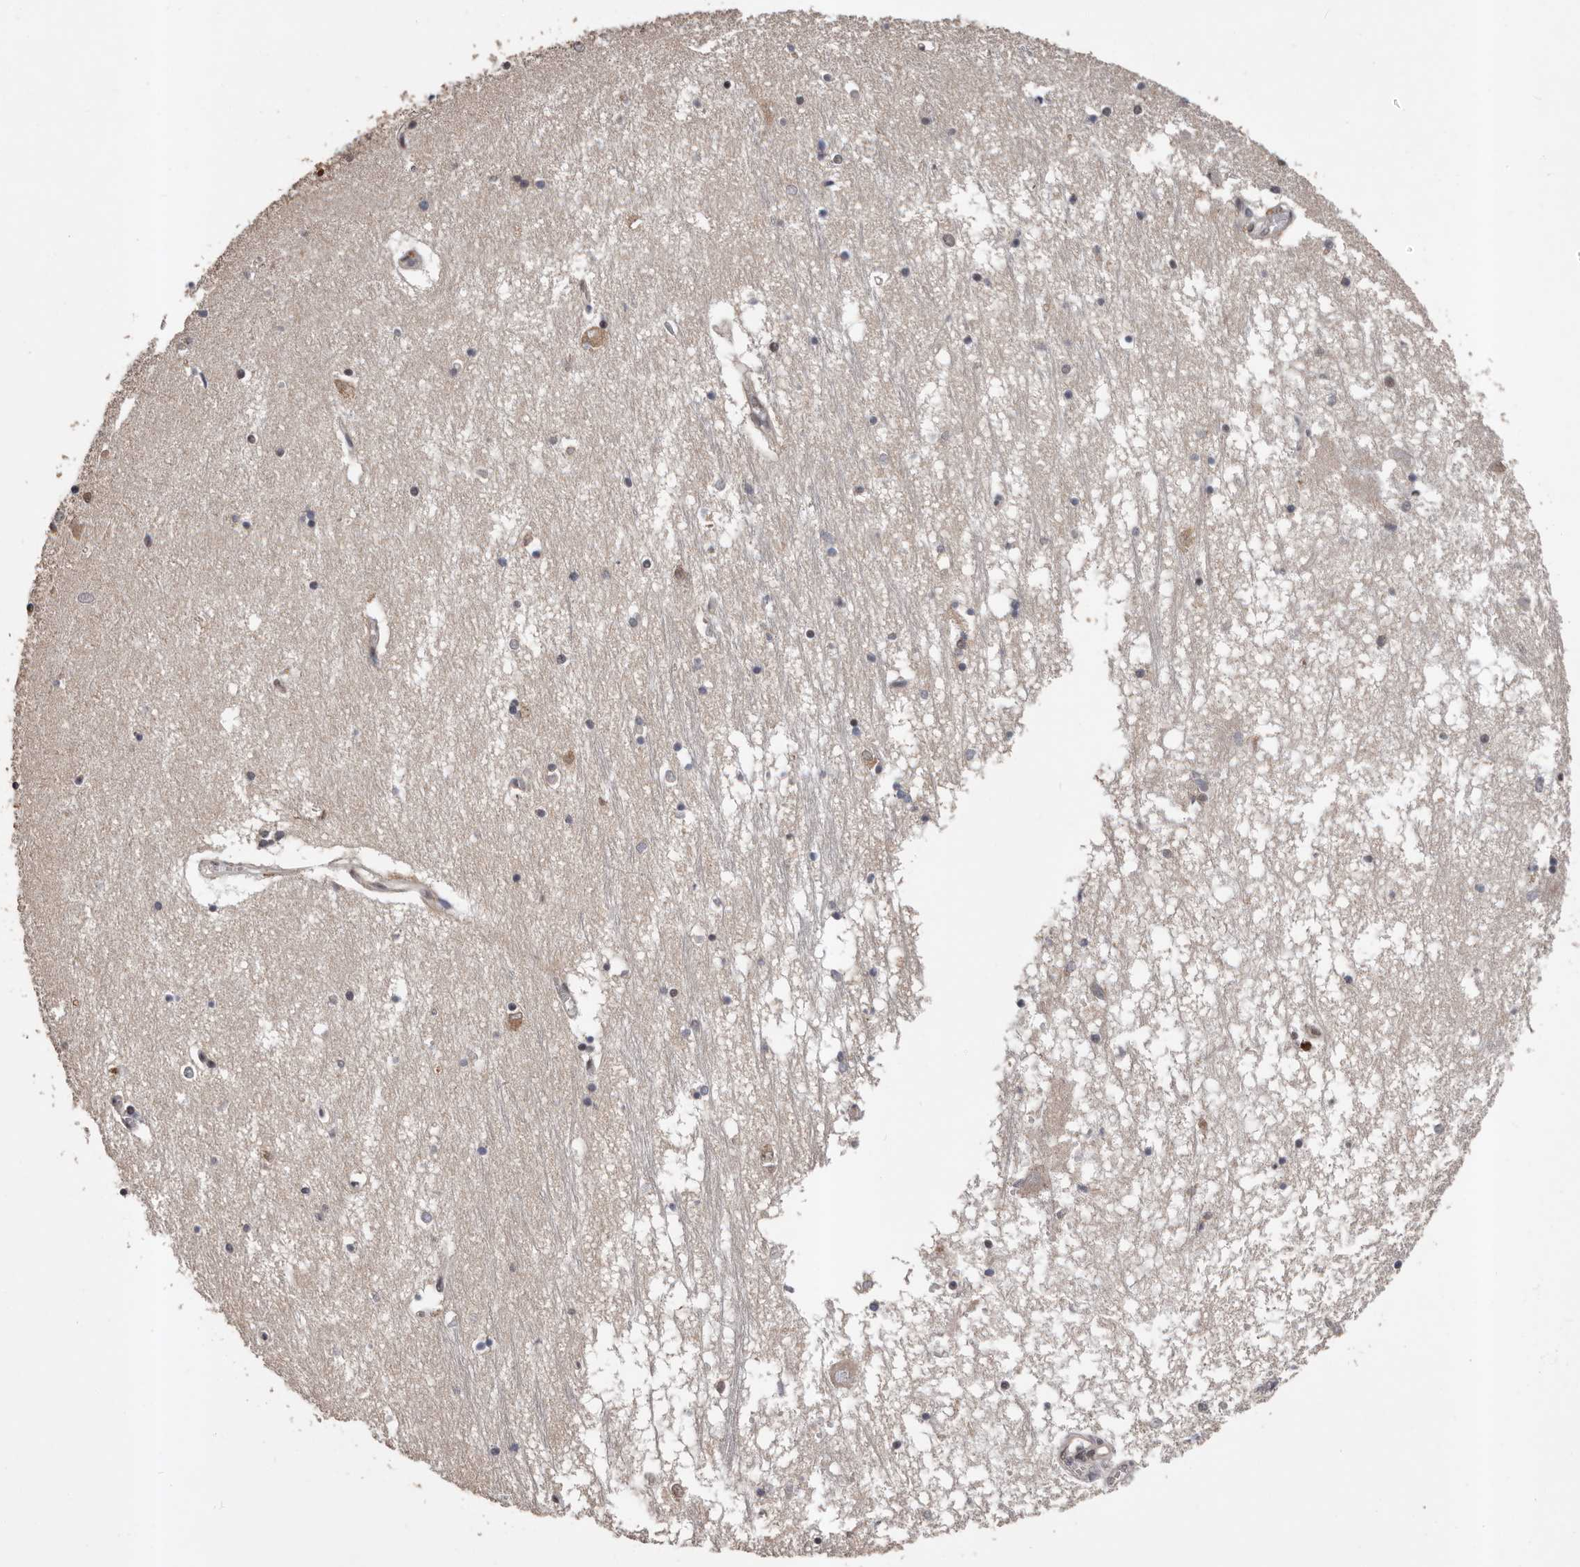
{"staining": {"intensity": "weak", "quantity": "<25%", "location": "cytoplasmic/membranous"}, "tissue": "hippocampus", "cell_type": "Glial cells", "image_type": "normal", "snomed": [{"axis": "morphology", "description": "Normal tissue, NOS"}, {"axis": "topography", "description": "Hippocampus"}], "caption": "DAB immunohistochemical staining of unremarkable human hippocampus exhibits no significant positivity in glial cells. (IHC, brightfield microscopy, high magnification).", "gene": "VPS37A", "patient": {"sex": "male", "age": 70}}